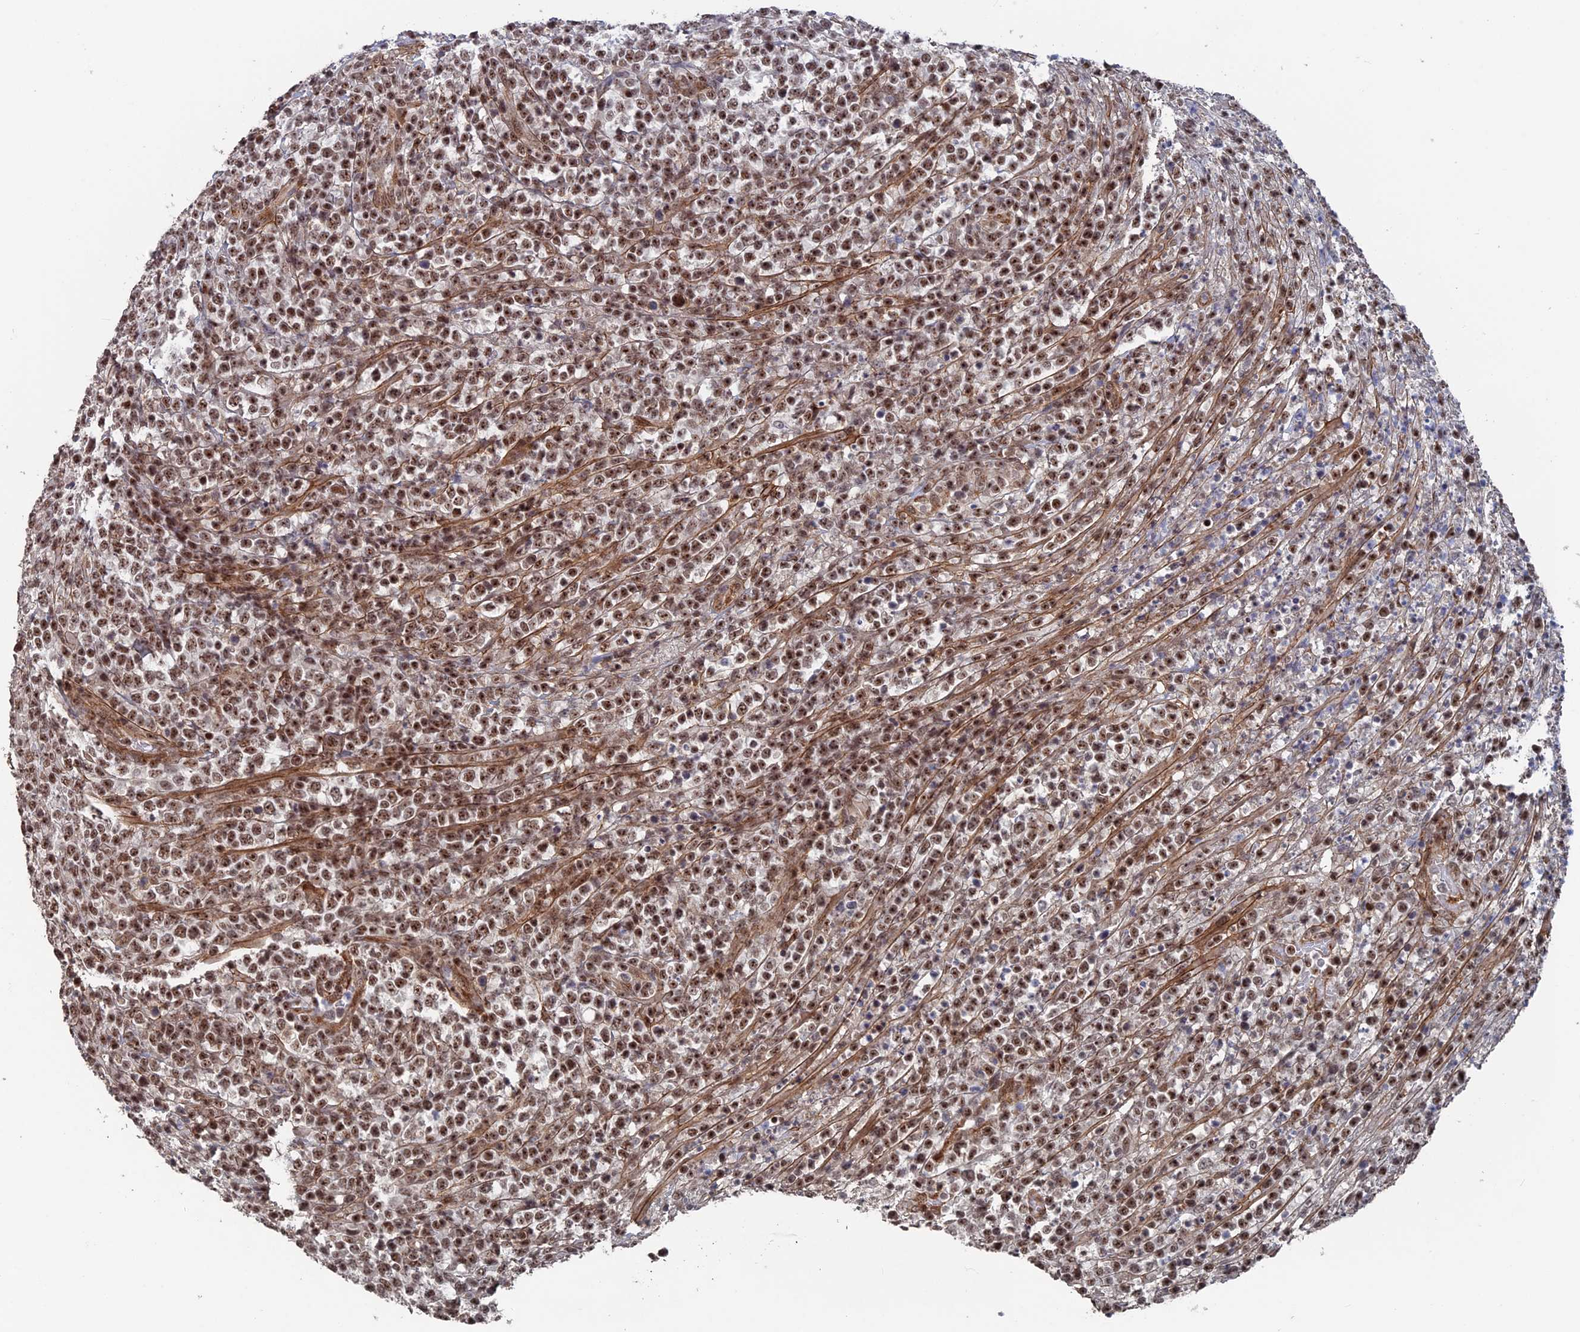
{"staining": {"intensity": "moderate", "quantity": ">75%", "location": "nuclear"}, "tissue": "lymphoma", "cell_type": "Tumor cells", "image_type": "cancer", "snomed": [{"axis": "morphology", "description": "Malignant lymphoma, non-Hodgkin's type, High grade"}, {"axis": "topography", "description": "Colon"}], "caption": "The immunohistochemical stain shows moderate nuclear positivity in tumor cells of lymphoma tissue.", "gene": "SH3D21", "patient": {"sex": "female", "age": 53}}